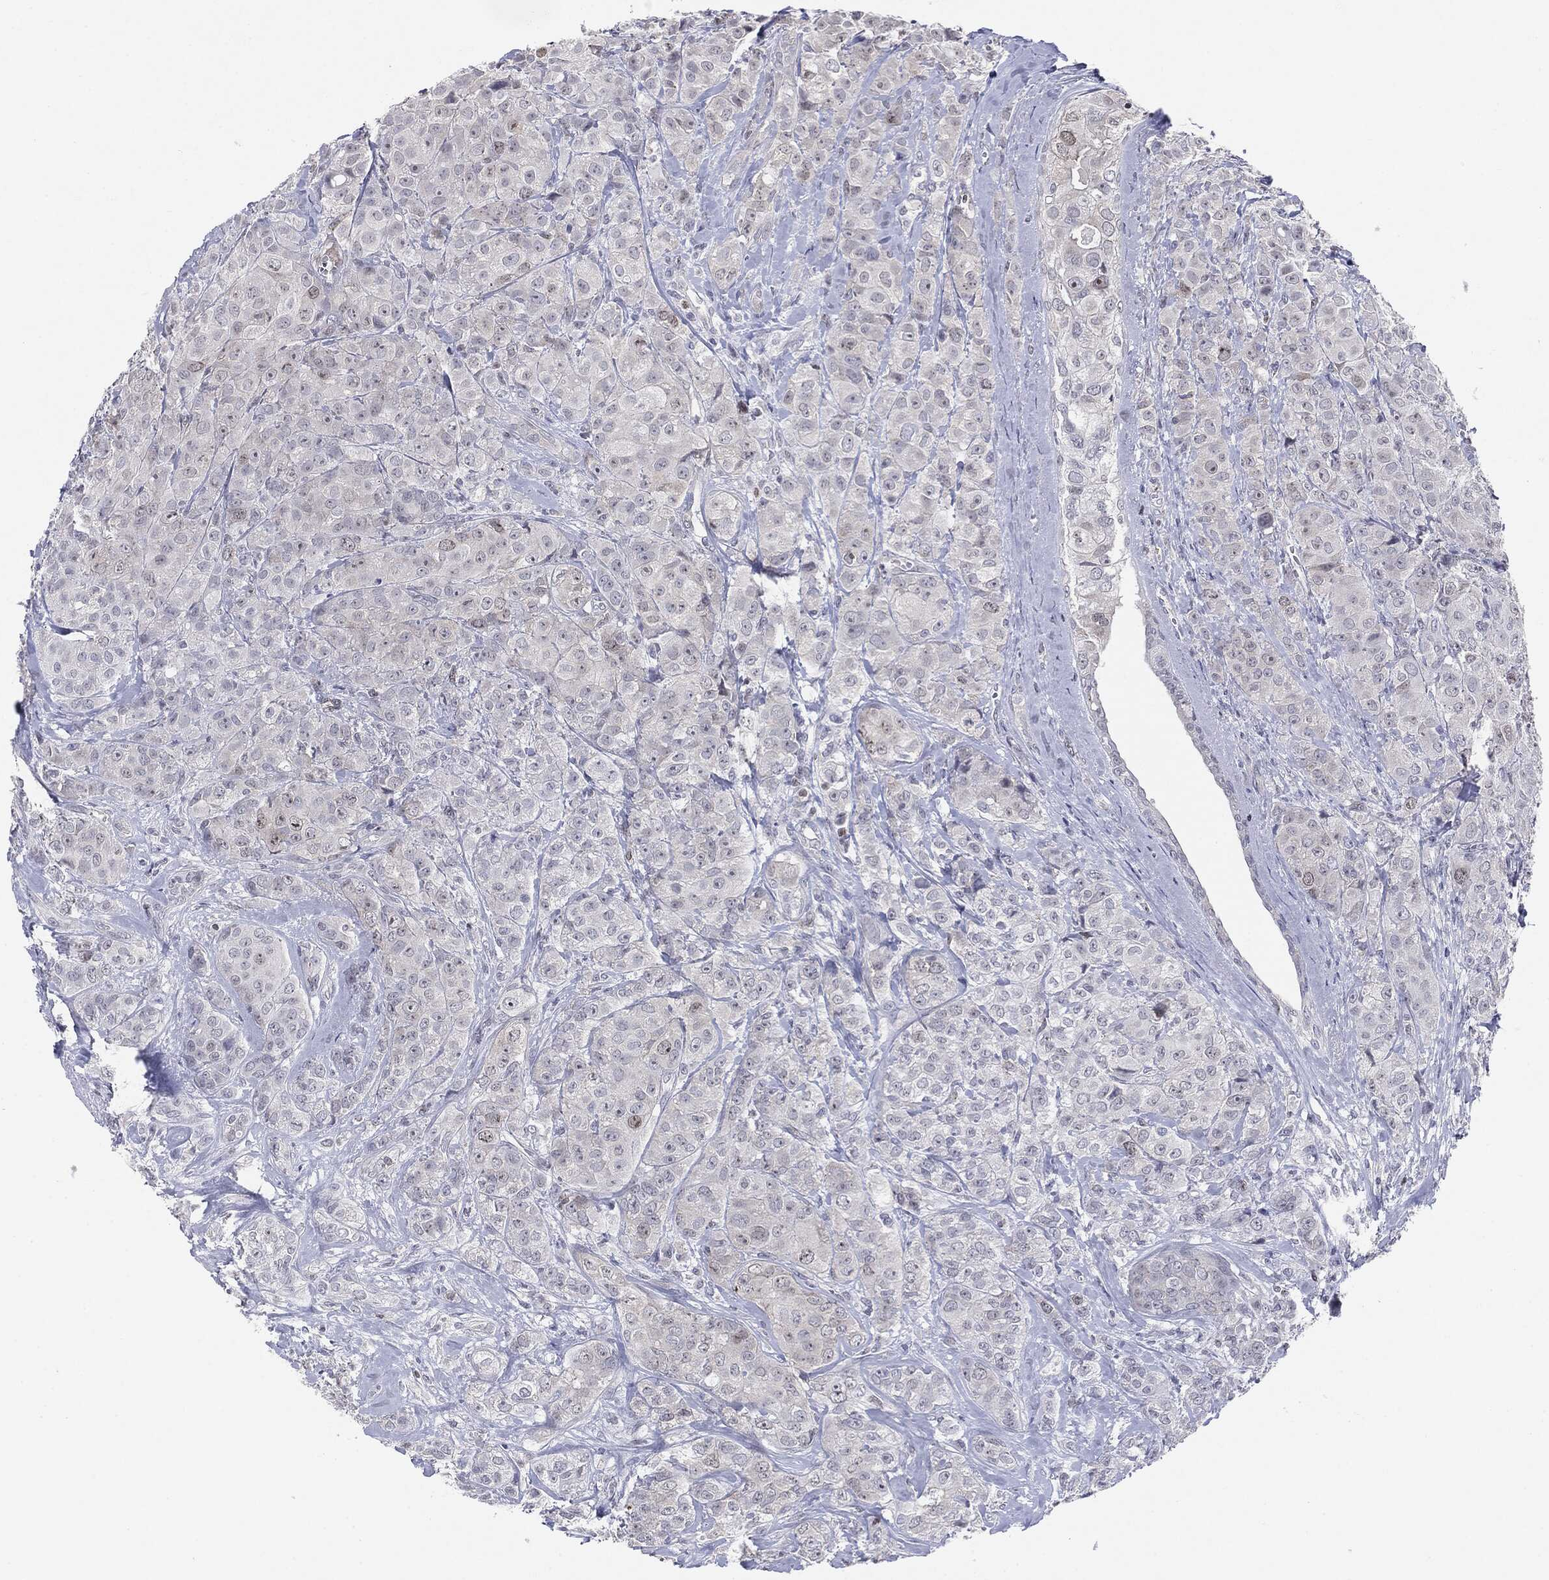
{"staining": {"intensity": "negative", "quantity": "none", "location": "none"}, "tissue": "breast cancer", "cell_type": "Tumor cells", "image_type": "cancer", "snomed": [{"axis": "morphology", "description": "Normal tissue, NOS"}, {"axis": "morphology", "description": "Duct carcinoma"}, {"axis": "topography", "description": "Breast"}], "caption": "This is an IHC image of breast cancer. There is no expression in tumor cells.", "gene": "KIF2C", "patient": {"sex": "female", "age": 43}}